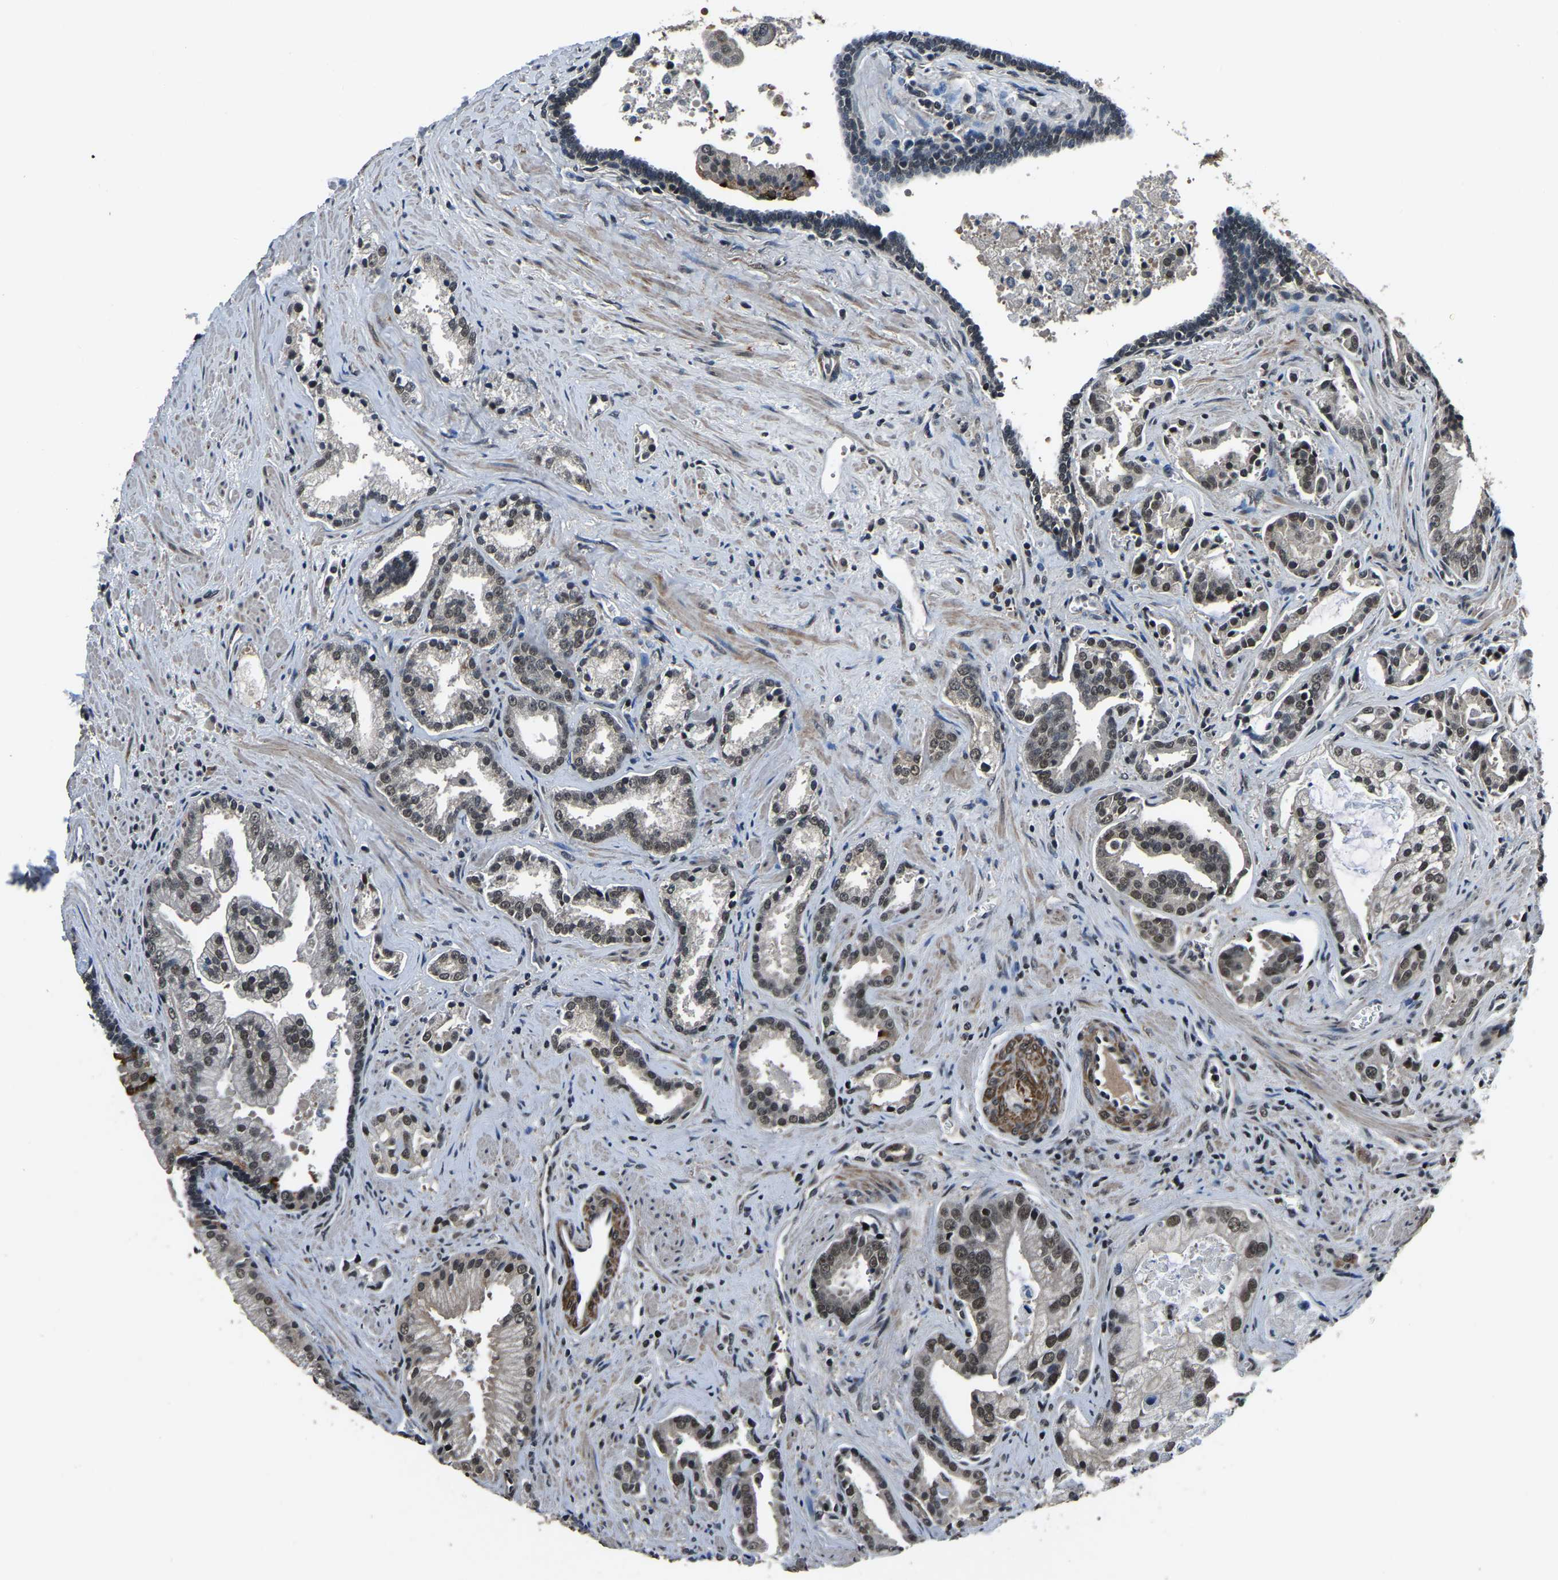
{"staining": {"intensity": "weak", "quantity": "25%-75%", "location": "nuclear"}, "tissue": "prostate cancer", "cell_type": "Tumor cells", "image_type": "cancer", "snomed": [{"axis": "morphology", "description": "Adenocarcinoma, High grade"}, {"axis": "topography", "description": "Prostate"}], "caption": "Approximately 25%-75% of tumor cells in human prostate cancer (adenocarcinoma (high-grade)) demonstrate weak nuclear protein expression as visualized by brown immunohistochemical staining.", "gene": "ANKIB1", "patient": {"sex": "male", "age": 67}}